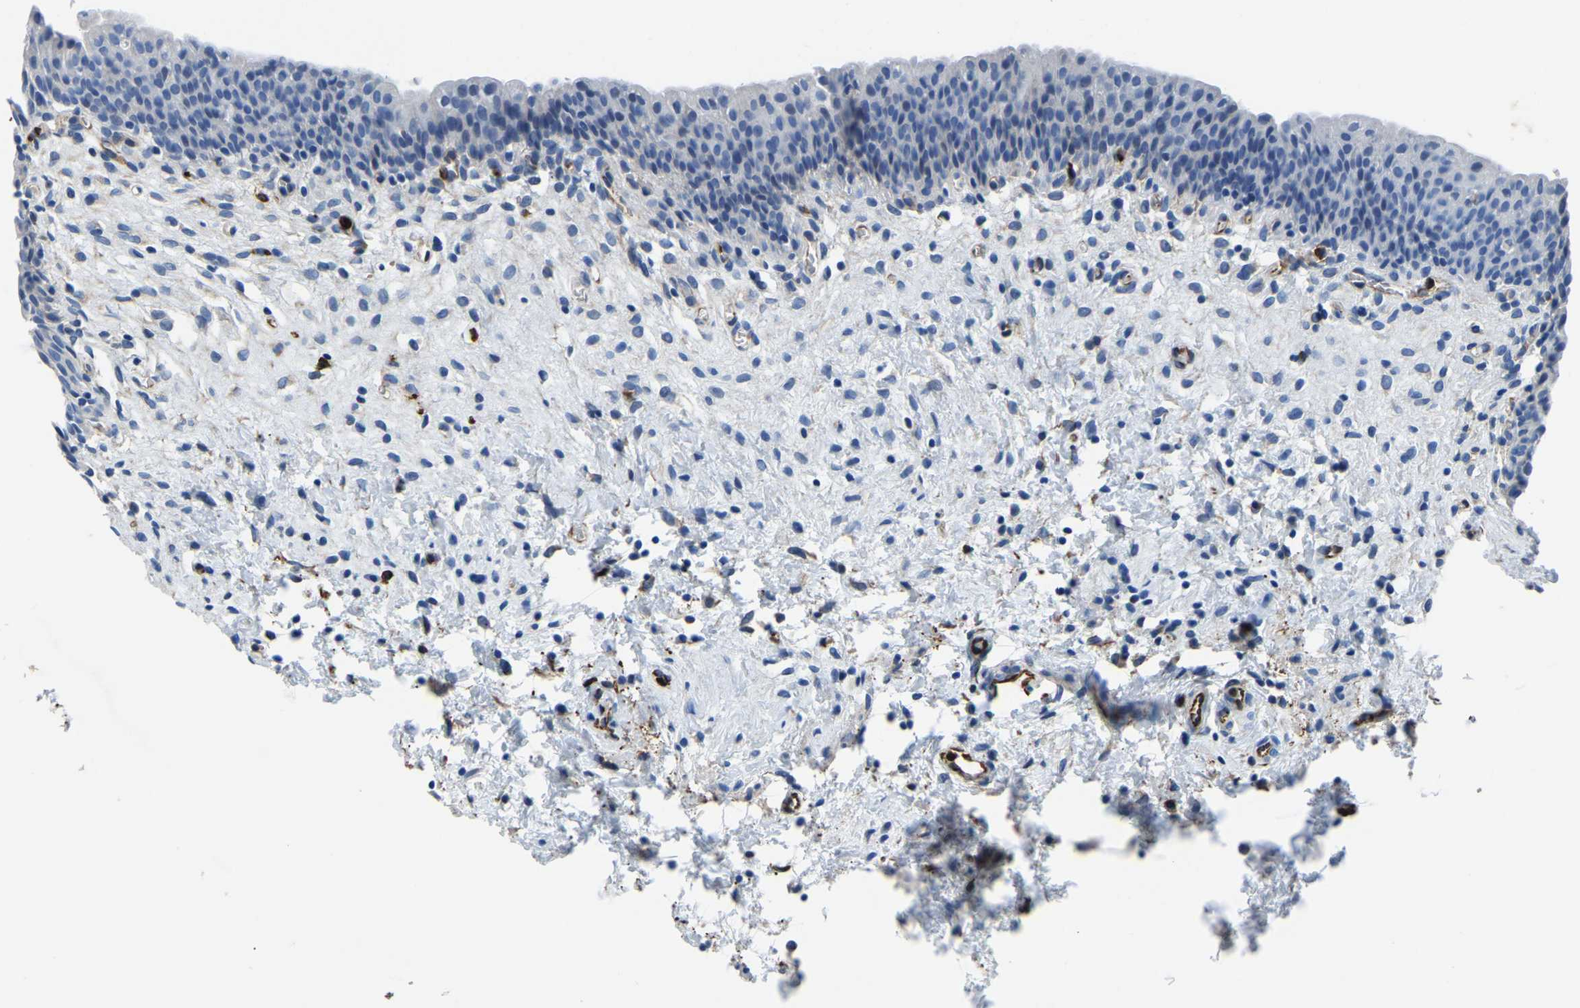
{"staining": {"intensity": "negative", "quantity": "none", "location": "none"}, "tissue": "urinary bladder", "cell_type": "Urothelial cells", "image_type": "normal", "snomed": [{"axis": "morphology", "description": "Normal tissue, NOS"}, {"axis": "topography", "description": "Urinary bladder"}], "caption": "A micrograph of human urinary bladder is negative for staining in urothelial cells. The staining is performed using DAB brown chromogen with nuclei counter-stained in using hematoxylin.", "gene": "MS4A3", "patient": {"sex": "male", "age": 37}}